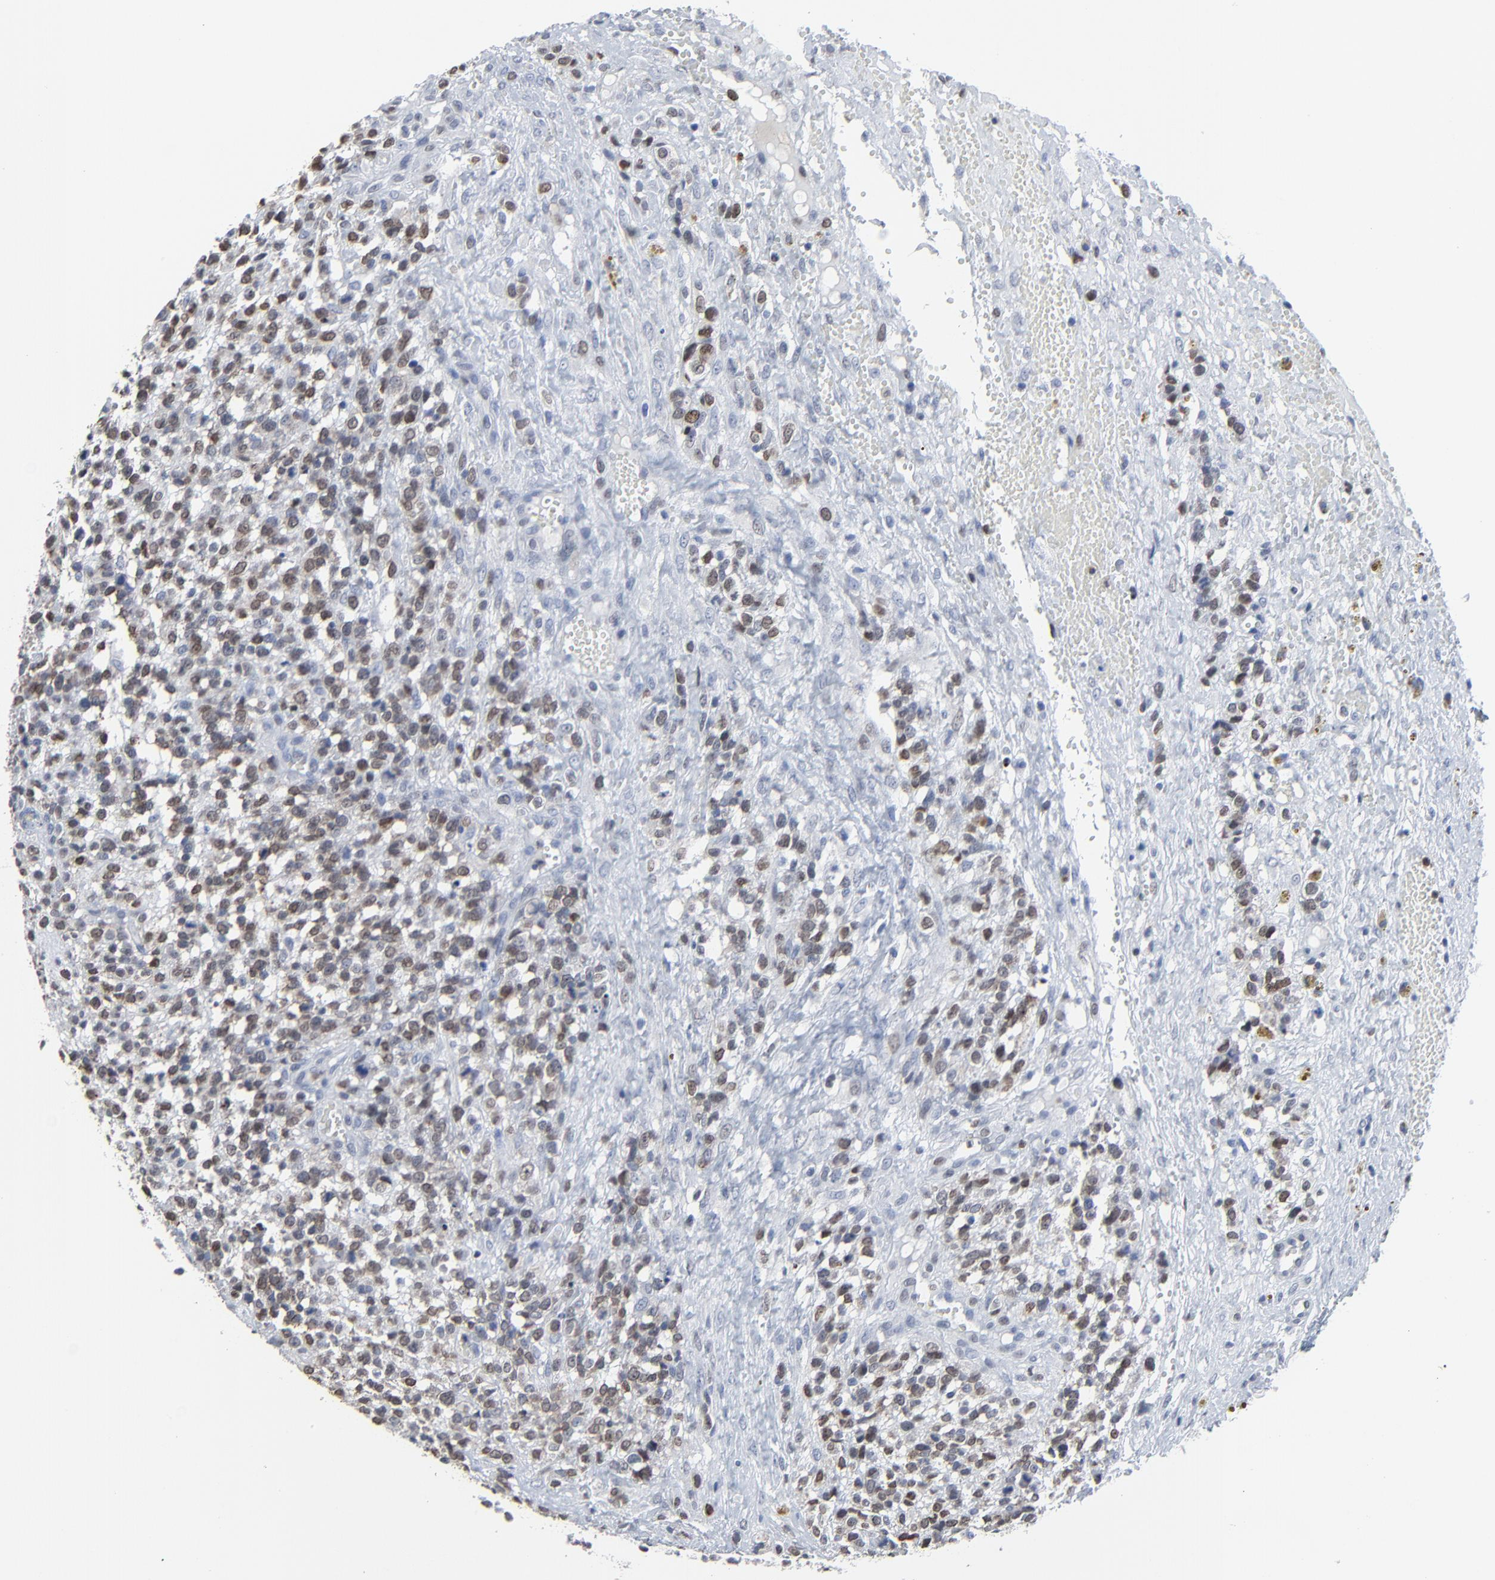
{"staining": {"intensity": "moderate", "quantity": "25%-75%", "location": "nuclear"}, "tissue": "glioma", "cell_type": "Tumor cells", "image_type": "cancer", "snomed": [{"axis": "morphology", "description": "Glioma, malignant, High grade"}, {"axis": "topography", "description": "Brain"}], "caption": "Immunohistochemical staining of glioma reveals medium levels of moderate nuclear staining in approximately 25%-75% of tumor cells.", "gene": "BIRC3", "patient": {"sex": "male", "age": 66}}